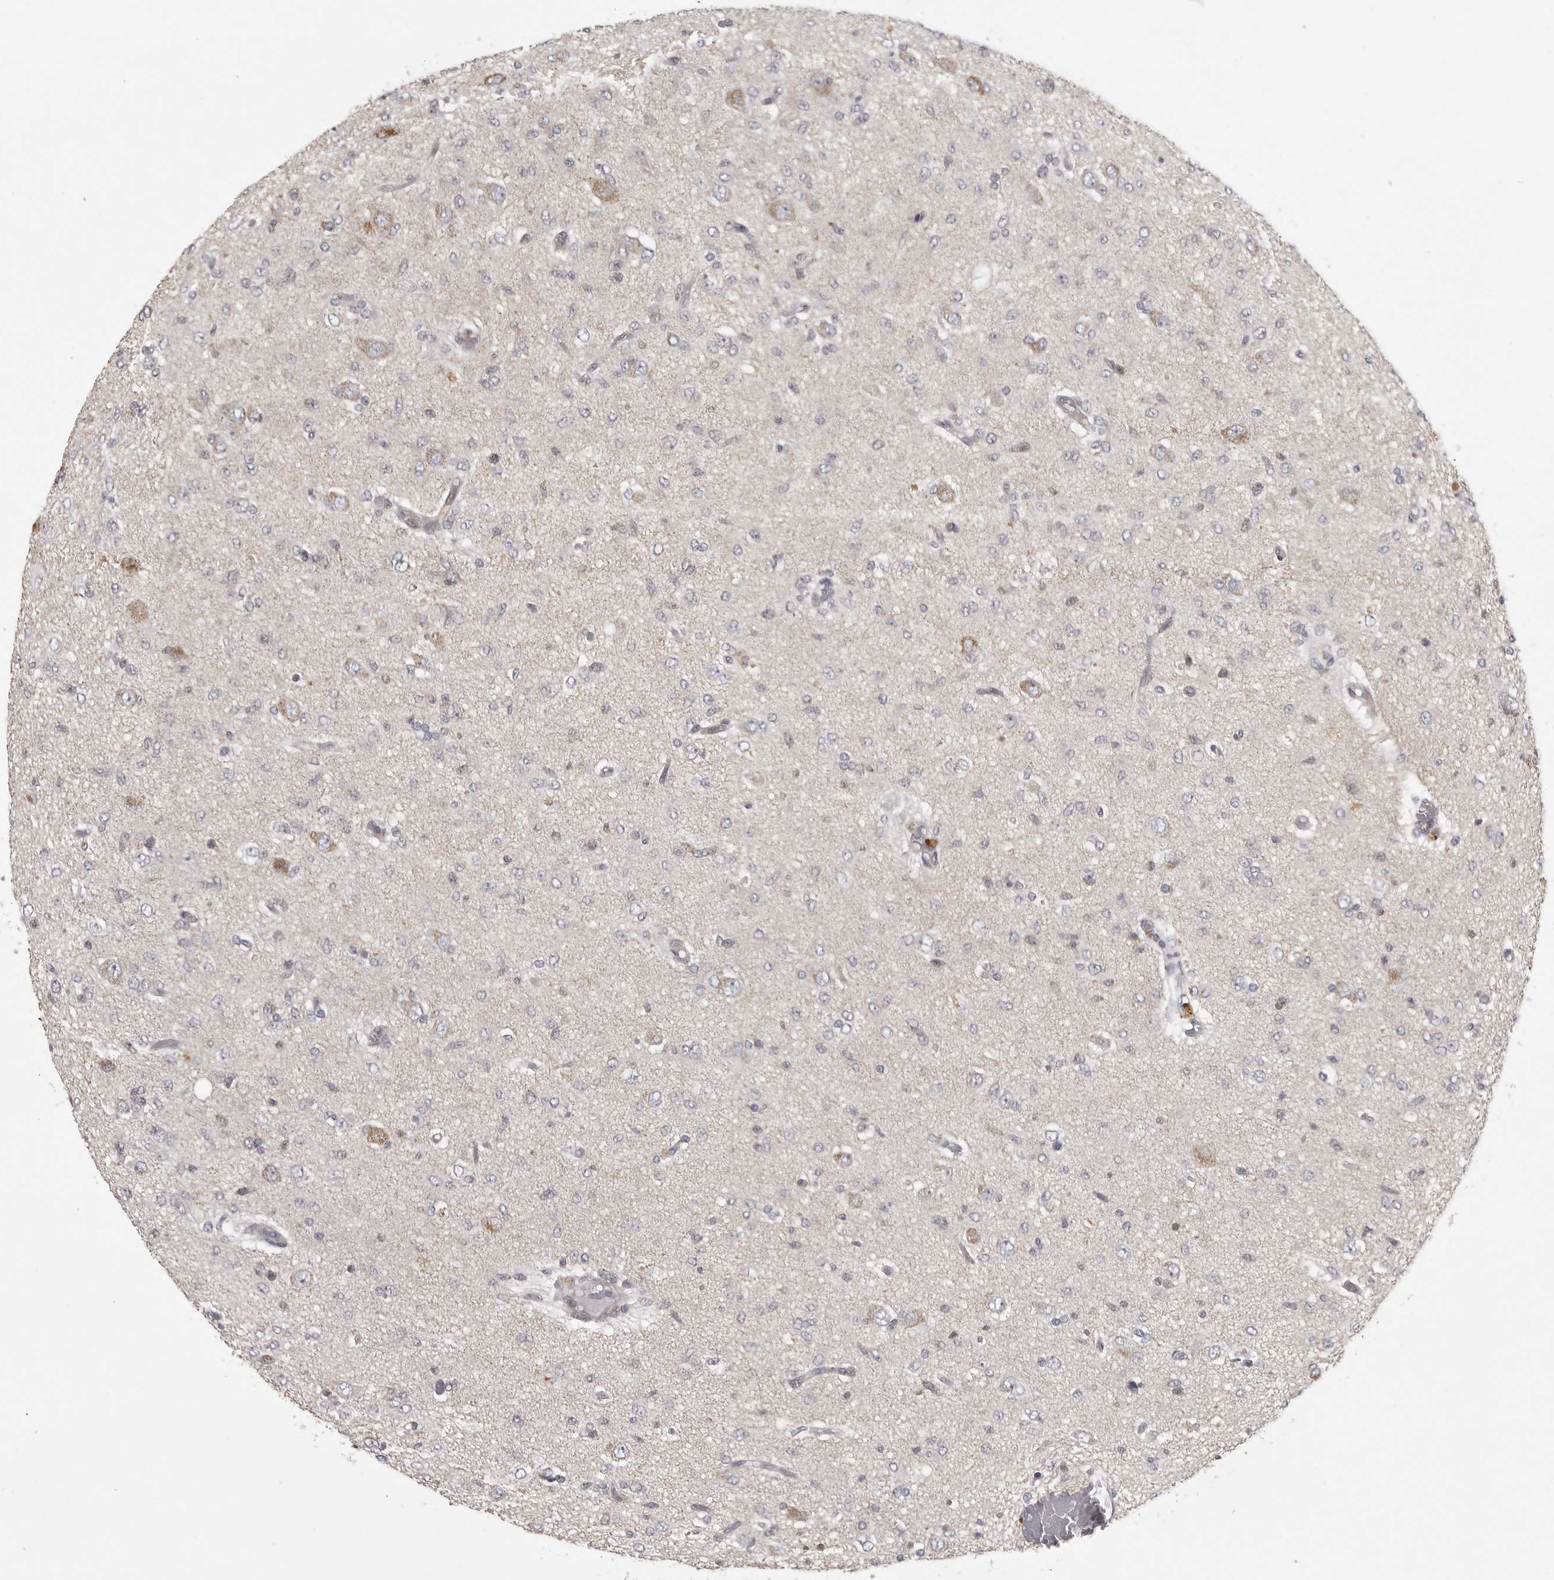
{"staining": {"intensity": "negative", "quantity": "none", "location": "none"}, "tissue": "glioma", "cell_type": "Tumor cells", "image_type": "cancer", "snomed": [{"axis": "morphology", "description": "Glioma, malignant, High grade"}, {"axis": "topography", "description": "Brain"}], "caption": "Malignant glioma (high-grade) was stained to show a protein in brown. There is no significant expression in tumor cells. (Stains: DAB immunohistochemistry with hematoxylin counter stain, Microscopy: brightfield microscopy at high magnification).", "gene": "POLE2", "patient": {"sex": "female", "age": 59}}